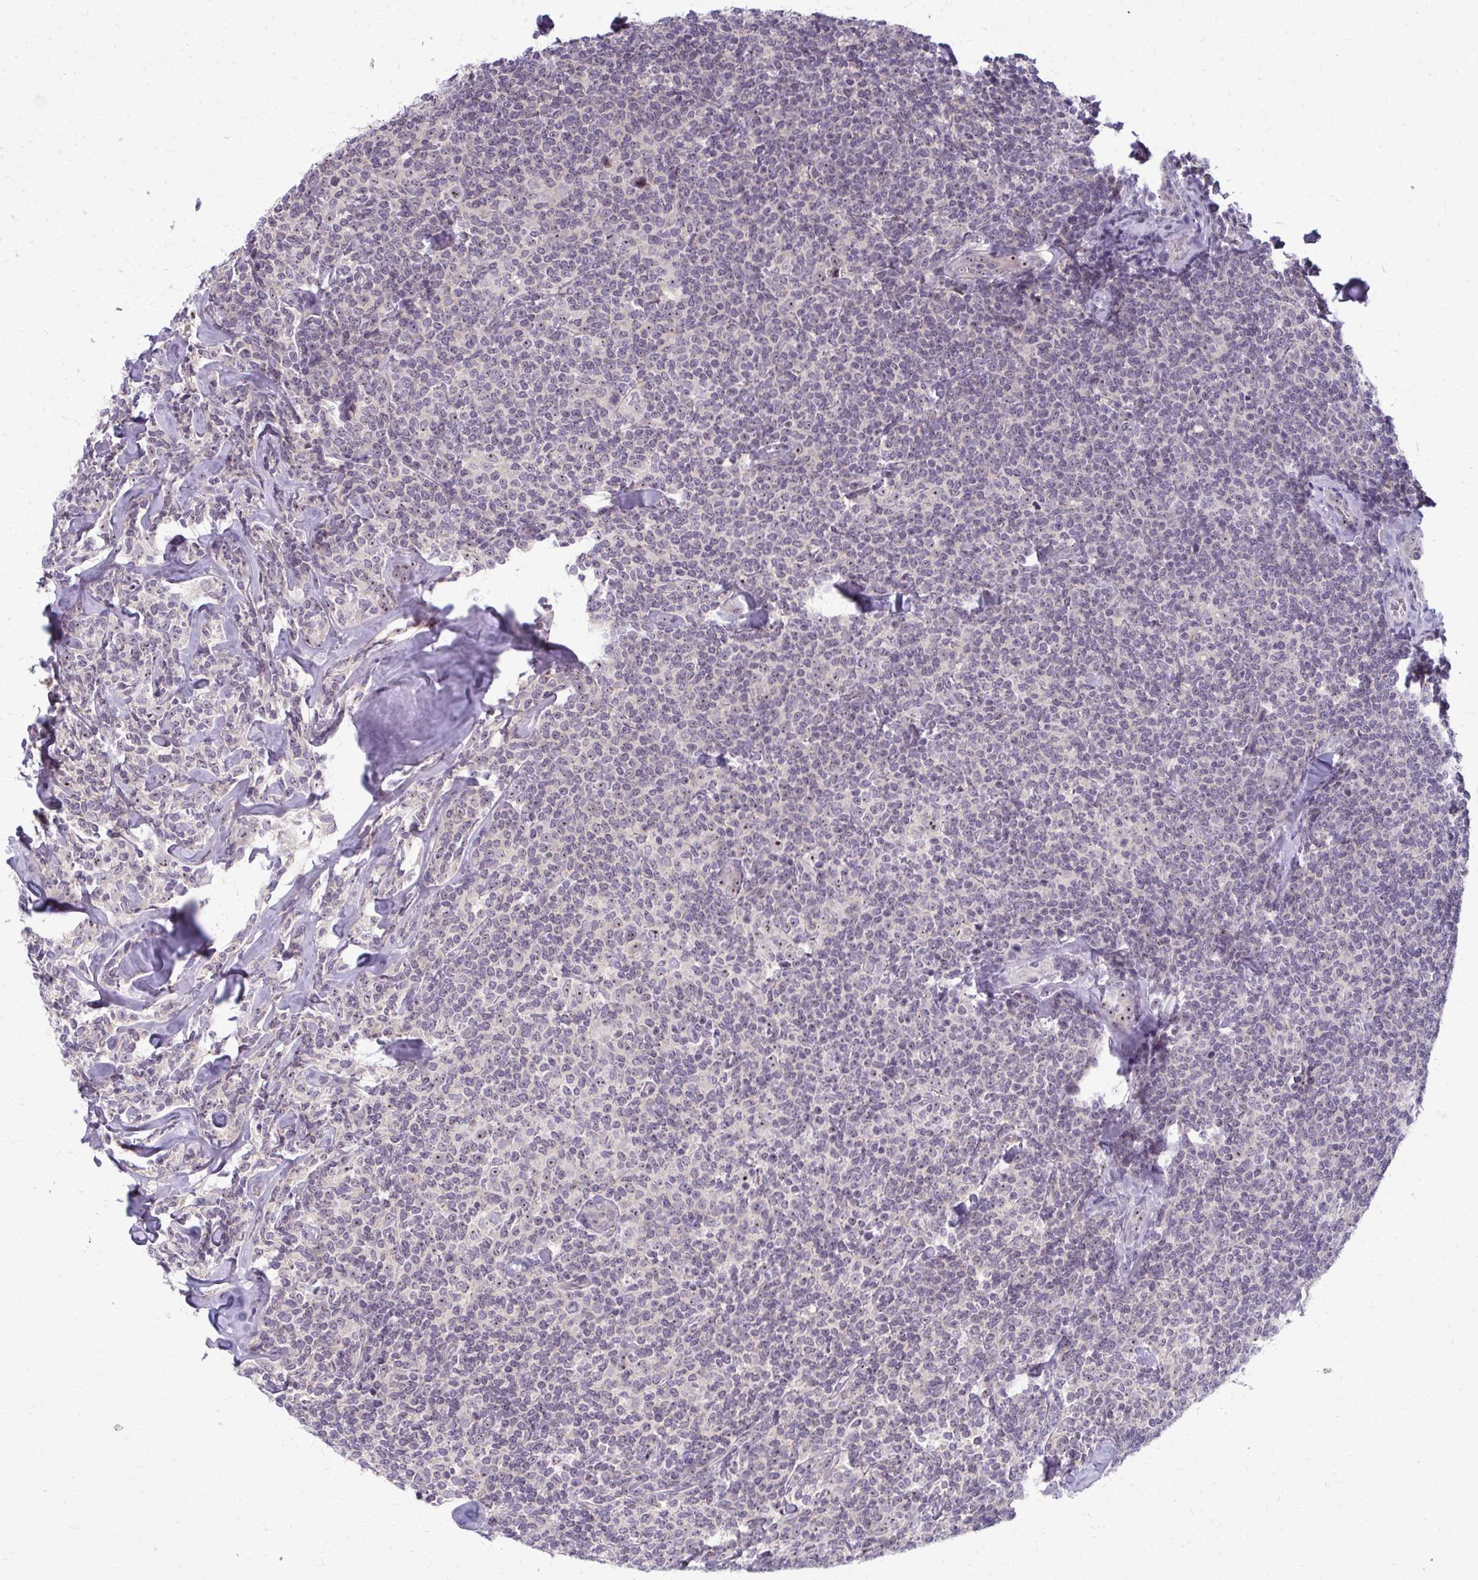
{"staining": {"intensity": "weak", "quantity": "25%-75%", "location": "nuclear"}, "tissue": "lymphoma", "cell_type": "Tumor cells", "image_type": "cancer", "snomed": [{"axis": "morphology", "description": "Malignant lymphoma, non-Hodgkin's type, Low grade"}, {"axis": "topography", "description": "Lymph node"}], "caption": "Human lymphoma stained with a protein marker displays weak staining in tumor cells.", "gene": "NUDT16", "patient": {"sex": "female", "age": 56}}